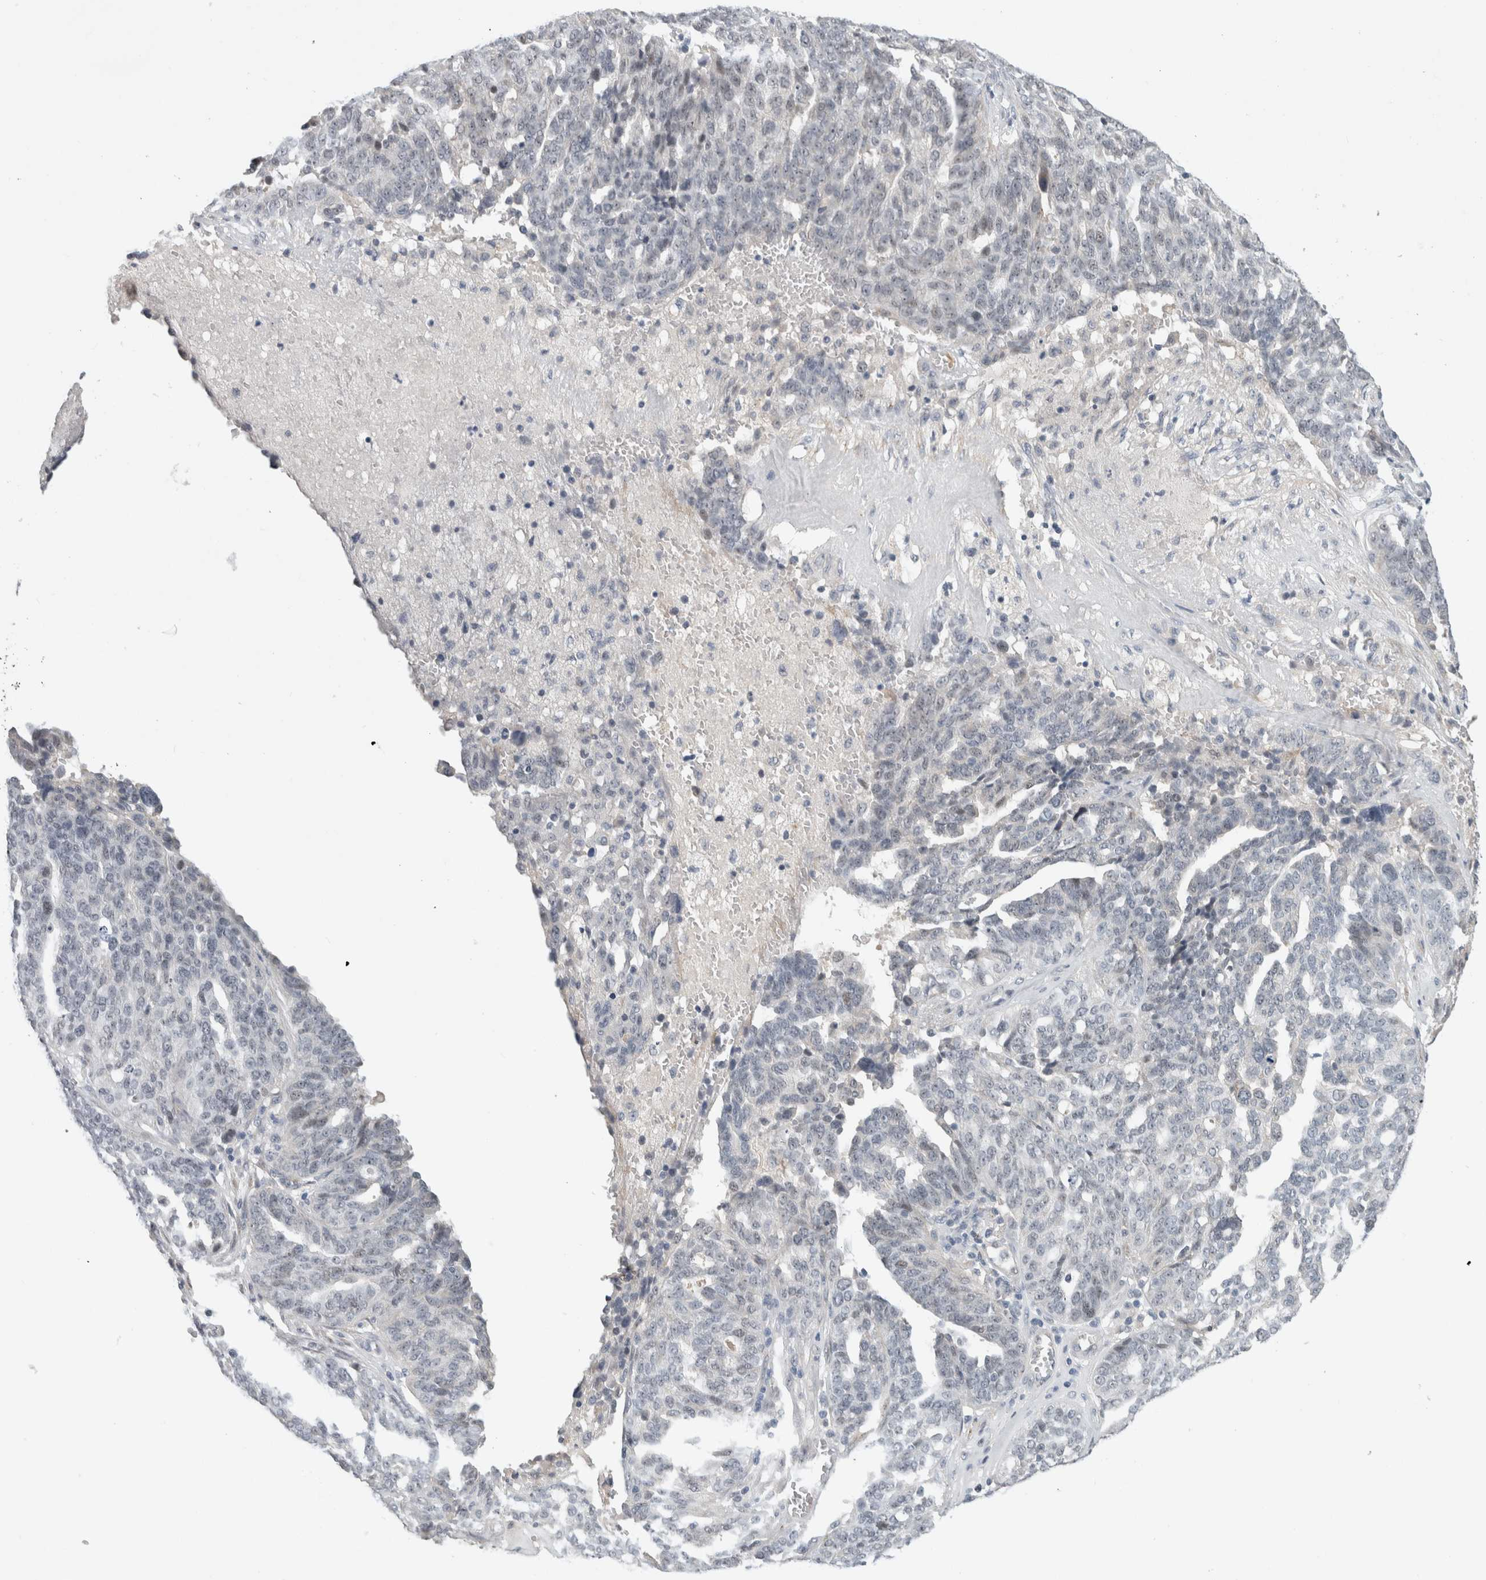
{"staining": {"intensity": "negative", "quantity": "none", "location": "none"}, "tissue": "ovarian cancer", "cell_type": "Tumor cells", "image_type": "cancer", "snomed": [{"axis": "morphology", "description": "Cystadenocarcinoma, serous, NOS"}, {"axis": "topography", "description": "Ovary"}], "caption": "Immunohistochemical staining of ovarian cancer (serous cystadenocarcinoma) exhibits no significant positivity in tumor cells.", "gene": "HCN3", "patient": {"sex": "female", "age": 59}}